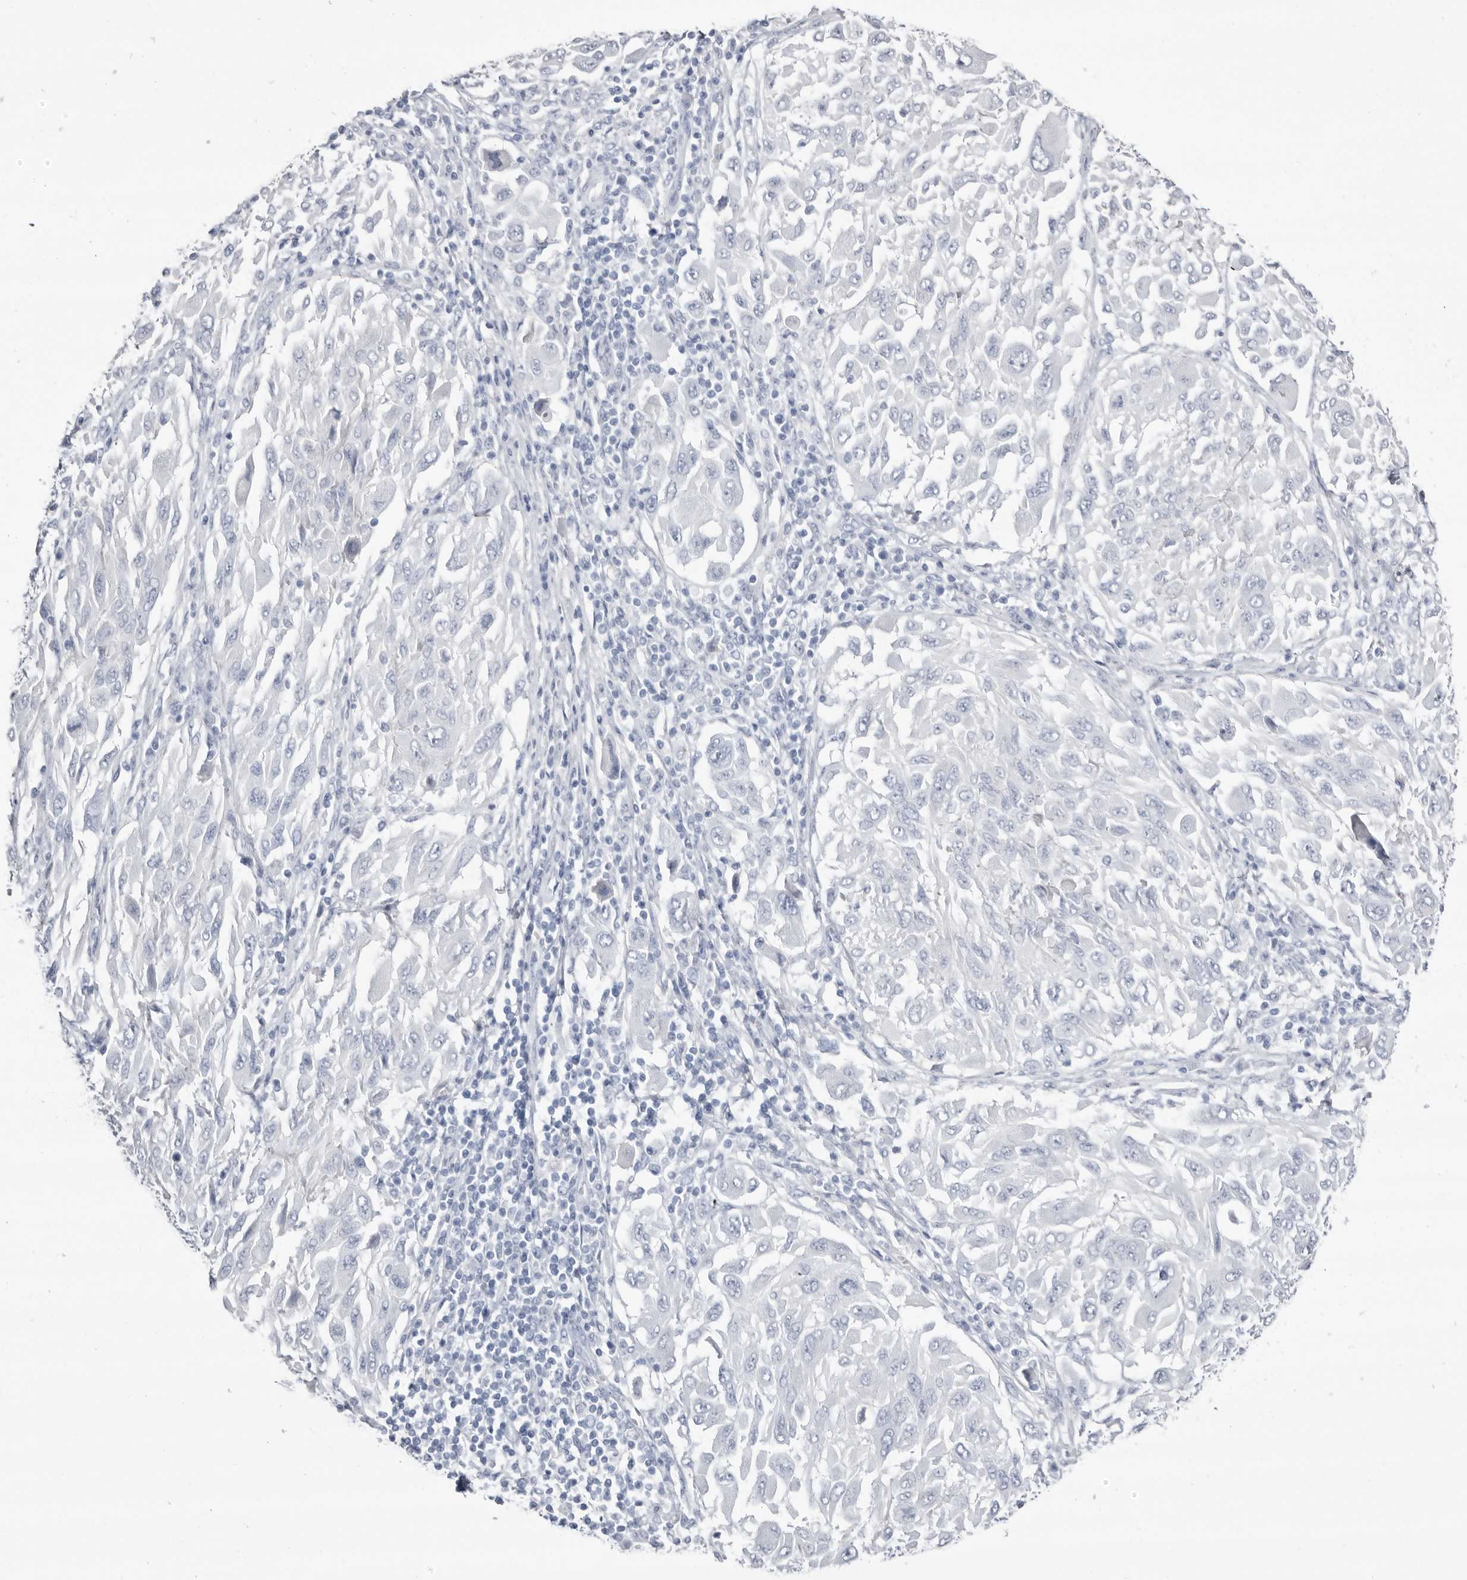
{"staining": {"intensity": "negative", "quantity": "none", "location": "none"}, "tissue": "melanoma", "cell_type": "Tumor cells", "image_type": "cancer", "snomed": [{"axis": "morphology", "description": "Malignant melanoma, NOS"}, {"axis": "topography", "description": "Skin"}], "caption": "This is an immunohistochemistry (IHC) micrograph of malignant melanoma. There is no staining in tumor cells.", "gene": "LPO", "patient": {"sex": "female", "age": 91}}